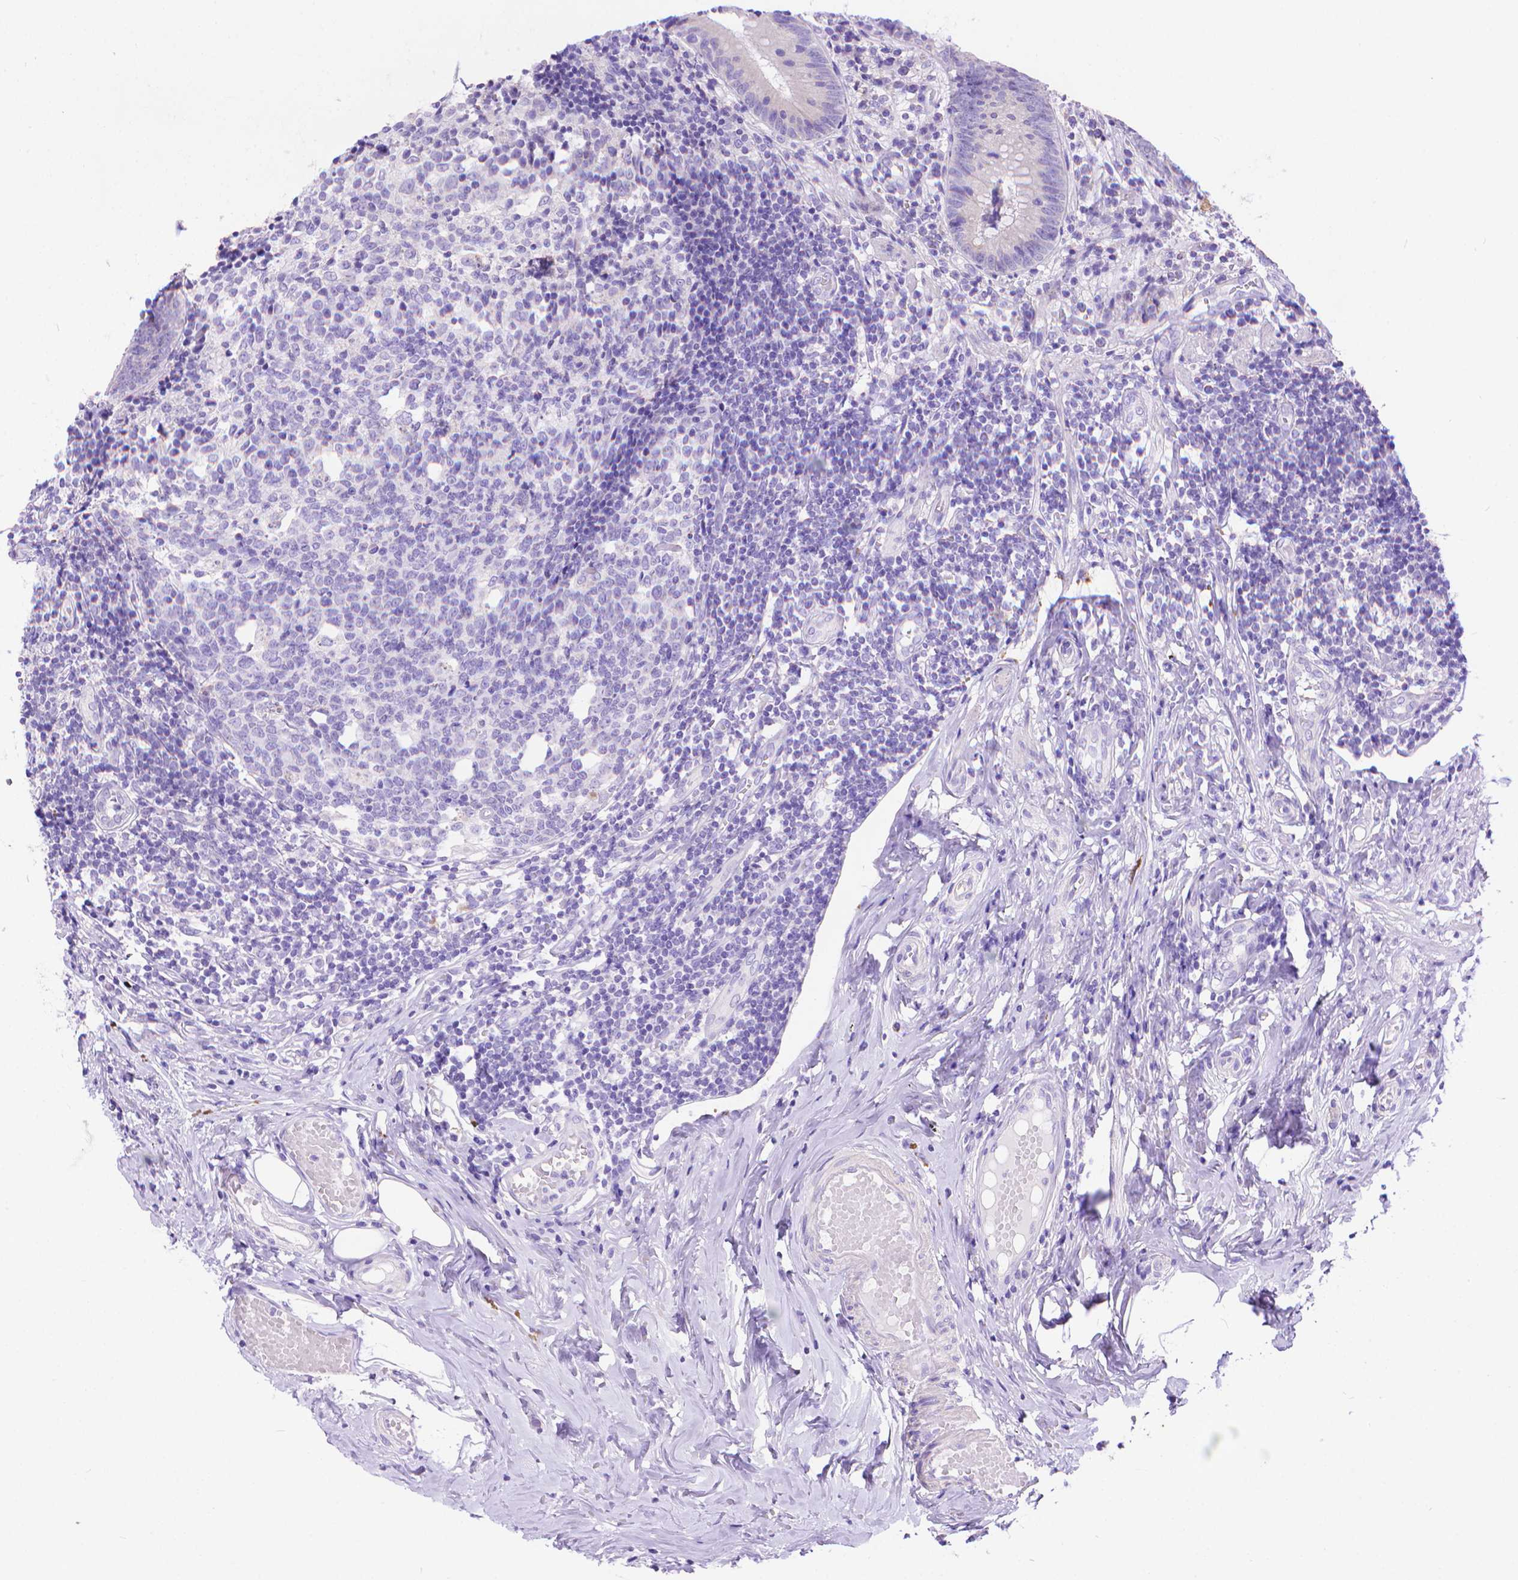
{"staining": {"intensity": "negative", "quantity": "none", "location": "none"}, "tissue": "appendix", "cell_type": "Glandular cells", "image_type": "normal", "snomed": [{"axis": "morphology", "description": "Normal tissue, NOS"}, {"axis": "topography", "description": "Appendix"}], "caption": "High power microscopy histopathology image of an immunohistochemistry (IHC) photomicrograph of normal appendix, revealing no significant staining in glandular cells.", "gene": "DHRS2", "patient": {"sex": "female", "age": 32}}